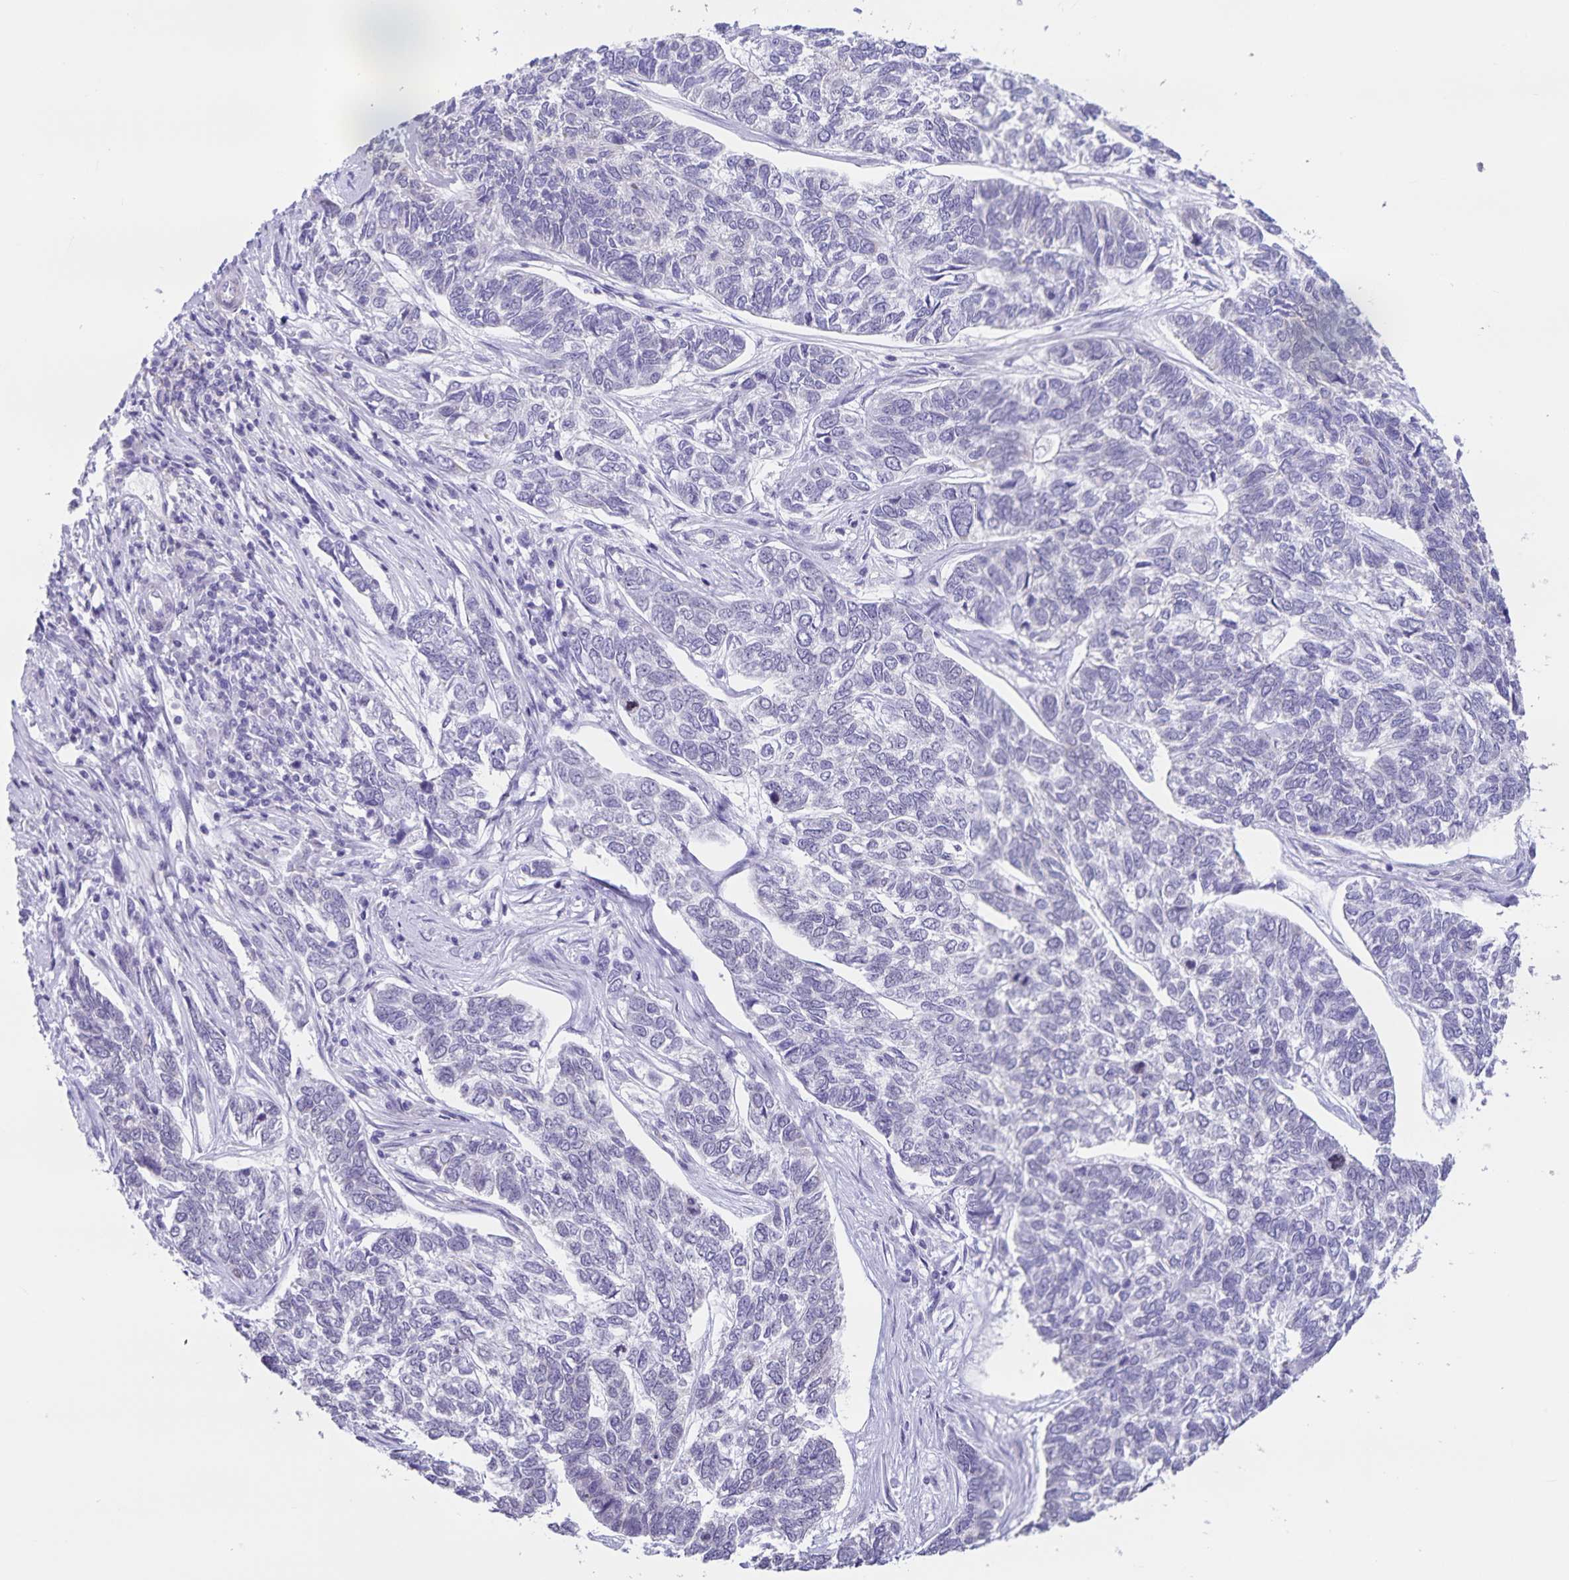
{"staining": {"intensity": "negative", "quantity": "none", "location": "none"}, "tissue": "skin cancer", "cell_type": "Tumor cells", "image_type": "cancer", "snomed": [{"axis": "morphology", "description": "Basal cell carcinoma"}, {"axis": "topography", "description": "Skin"}], "caption": "Skin cancer was stained to show a protein in brown. There is no significant expression in tumor cells.", "gene": "SYNM", "patient": {"sex": "female", "age": 65}}